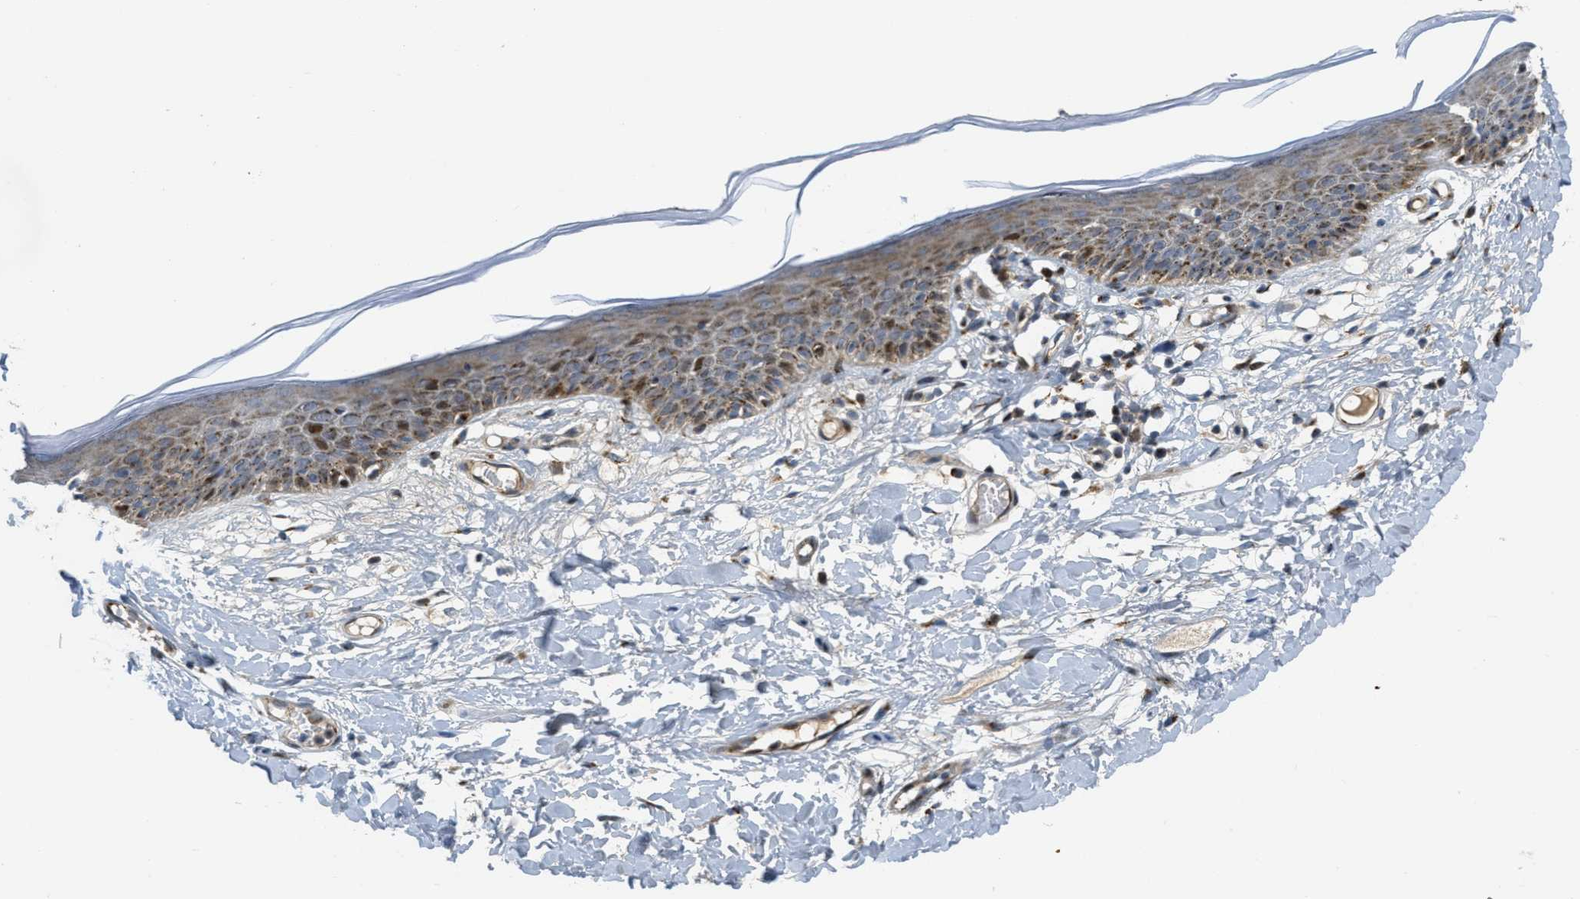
{"staining": {"intensity": "moderate", "quantity": ">75%", "location": "cytoplasmic/membranous"}, "tissue": "skin", "cell_type": "Epidermal cells", "image_type": "normal", "snomed": [{"axis": "morphology", "description": "Normal tissue, NOS"}, {"axis": "topography", "description": "Vulva"}], "caption": "Protein staining of normal skin demonstrates moderate cytoplasmic/membranous expression in approximately >75% of epidermal cells.", "gene": "ZFPL1", "patient": {"sex": "female", "age": 54}}